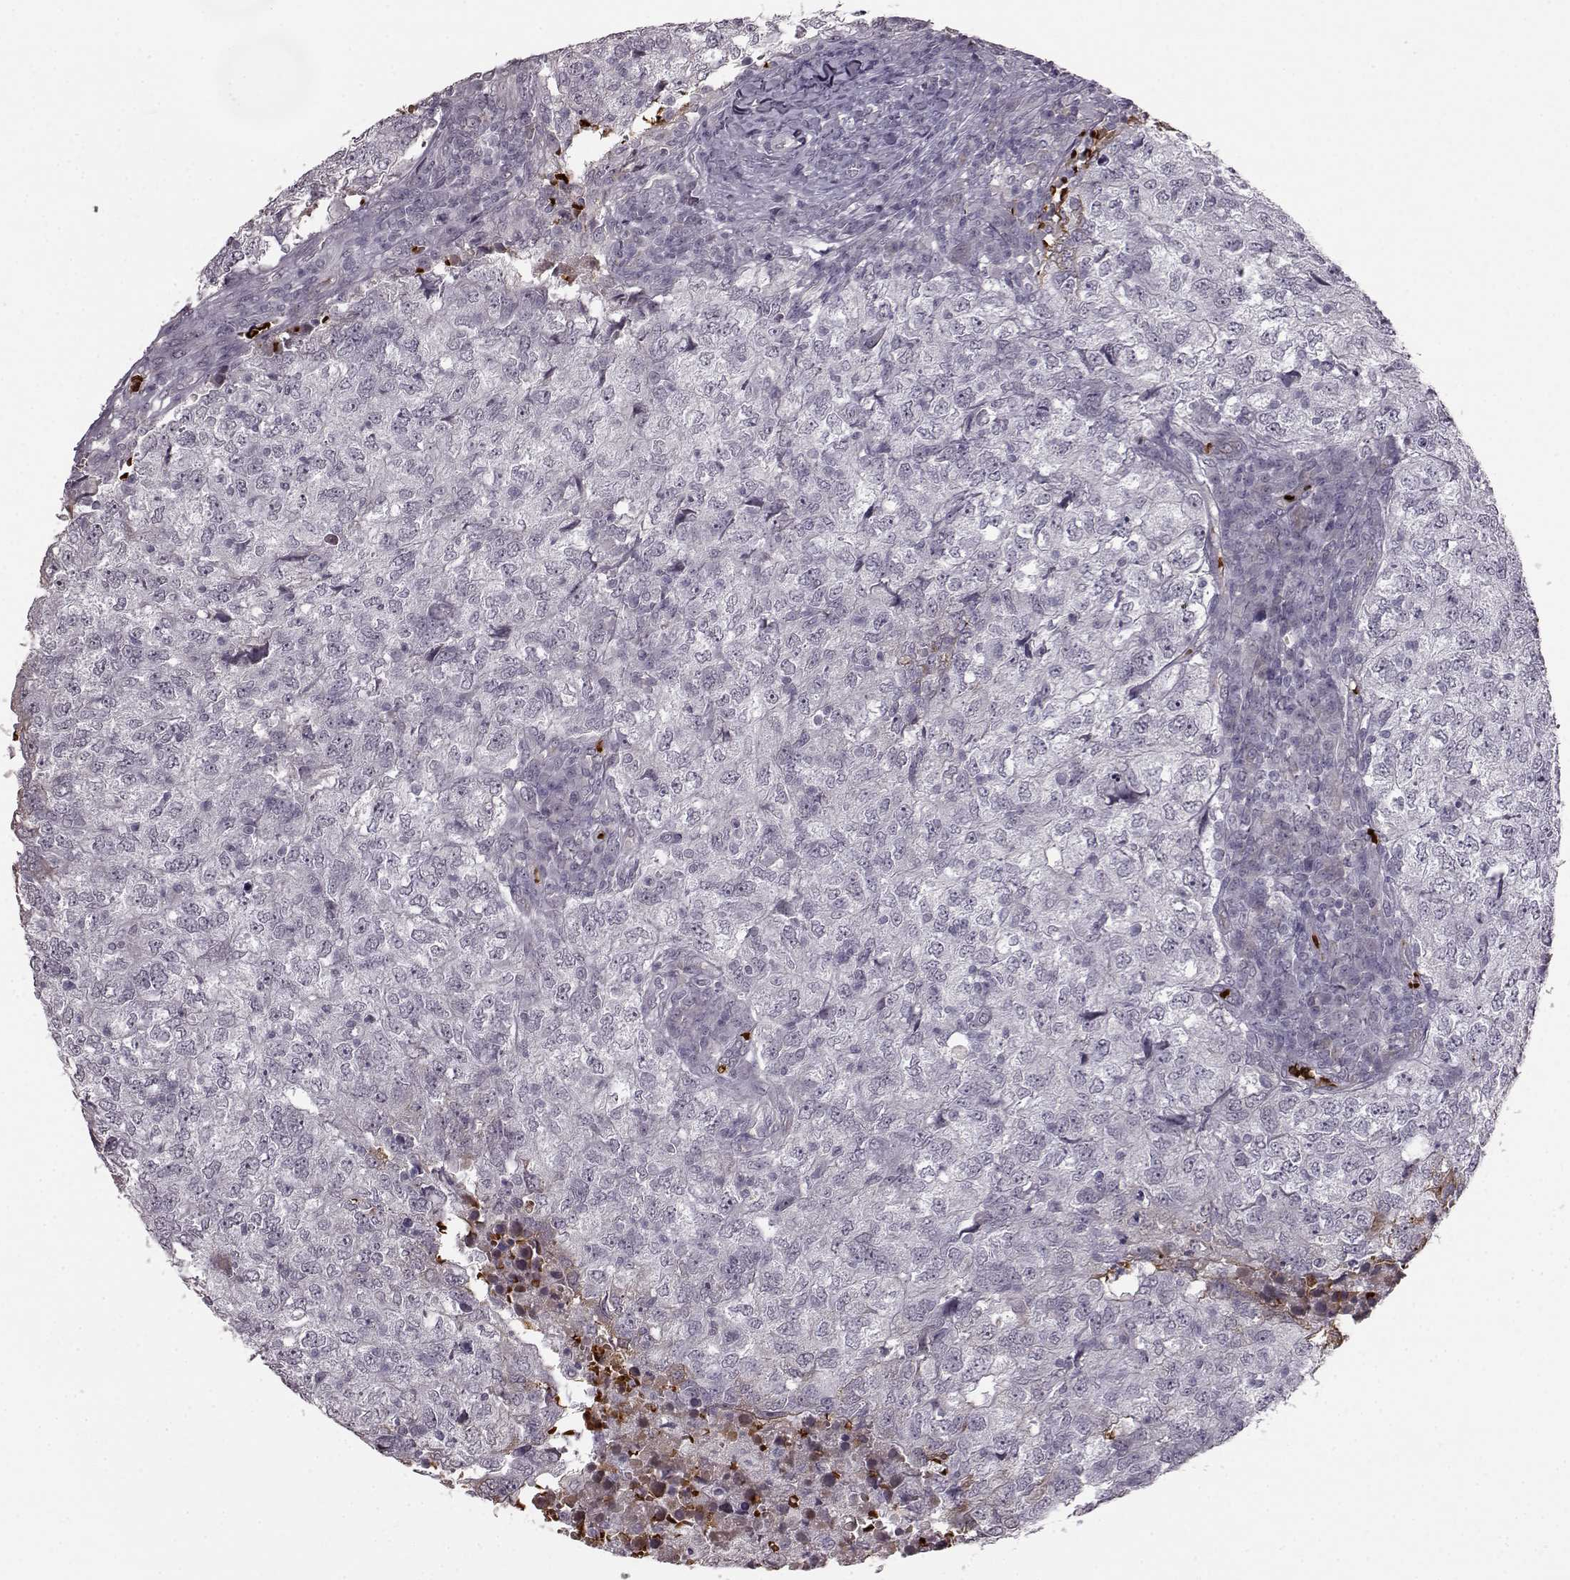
{"staining": {"intensity": "negative", "quantity": "none", "location": "none"}, "tissue": "breast cancer", "cell_type": "Tumor cells", "image_type": "cancer", "snomed": [{"axis": "morphology", "description": "Duct carcinoma"}, {"axis": "topography", "description": "Breast"}], "caption": "This is an IHC micrograph of breast cancer. There is no positivity in tumor cells.", "gene": "PROP1", "patient": {"sex": "female", "age": 30}}